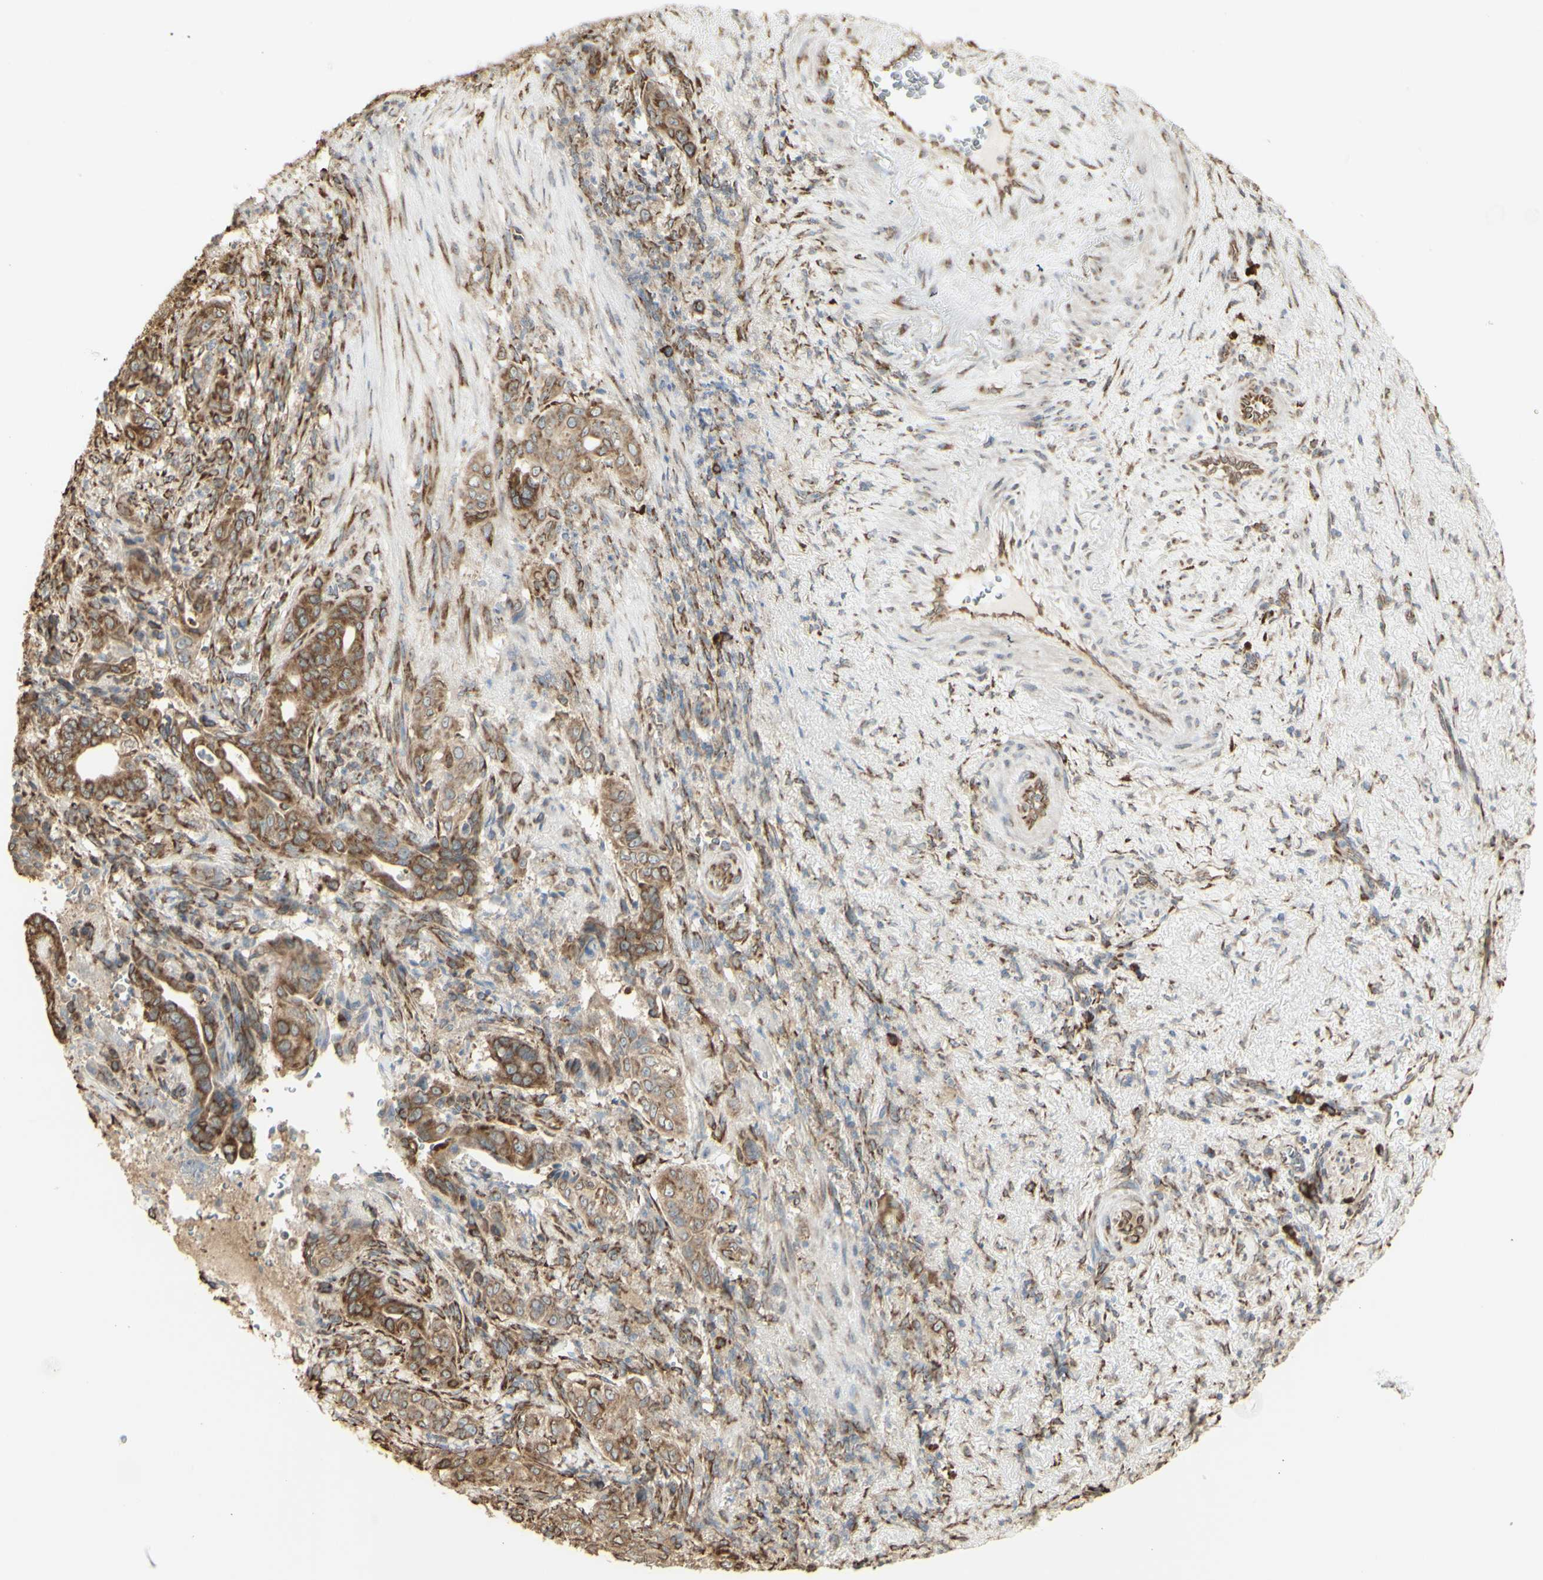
{"staining": {"intensity": "moderate", "quantity": ">75%", "location": "cytoplasmic/membranous"}, "tissue": "liver cancer", "cell_type": "Tumor cells", "image_type": "cancer", "snomed": [{"axis": "morphology", "description": "Cholangiocarcinoma"}, {"axis": "topography", "description": "Liver"}], "caption": "Immunohistochemistry (IHC) micrograph of liver cholangiocarcinoma stained for a protein (brown), which reveals medium levels of moderate cytoplasmic/membranous staining in approximately >75% of tumor cells.", "gene": "EEF1B2", "patient": {"sex": "female", "age": 67}}